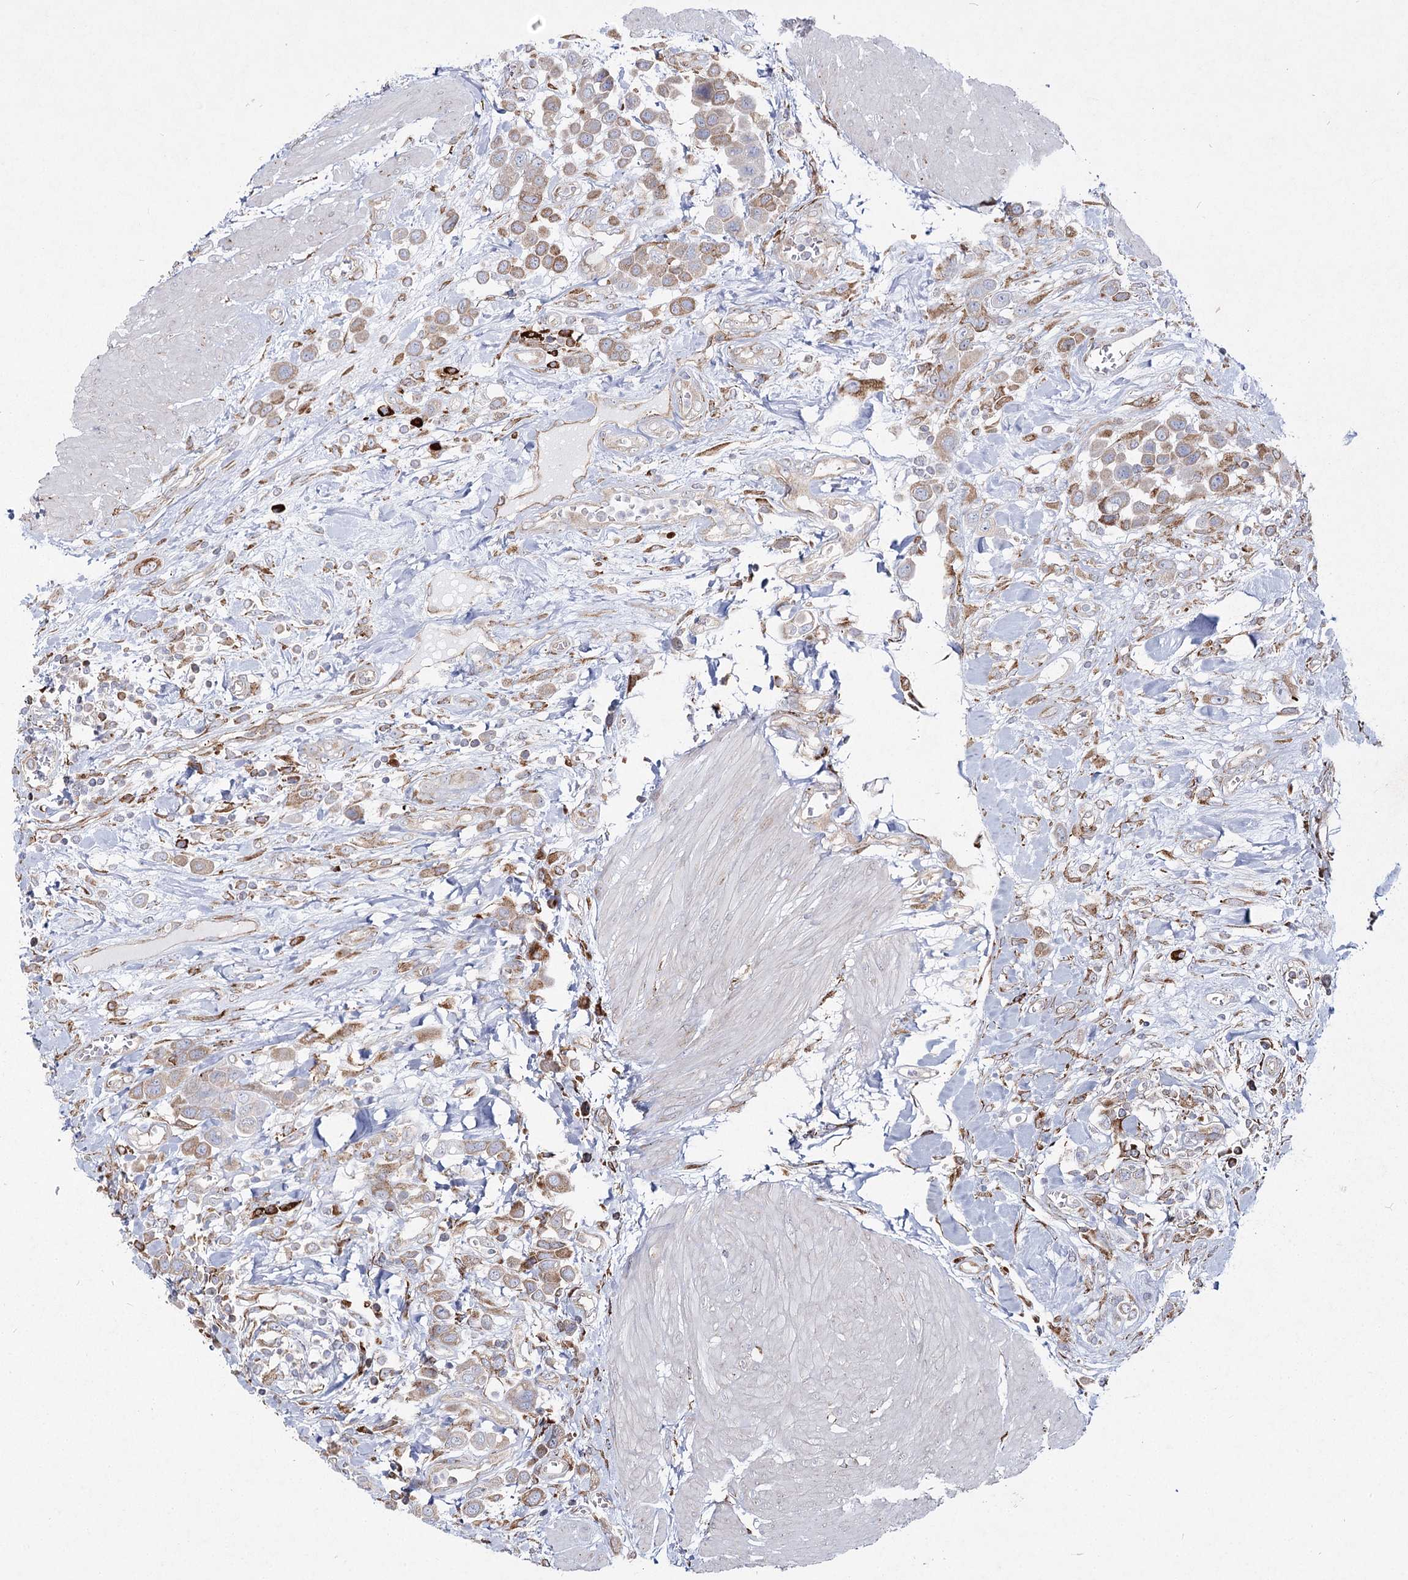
{"staining": {"intensity": "moderate", "quantity": "25%-75%", "location": "cytoplasmic/membranous"}, "tissue": "urothelial cancer", "cell_type": "Tumor cells", "image_type": "cancer", "snomed": [{"axis": "morphology", "description": "Urothelial carcinoma, High grade"}, {"axis": "topography", "description": "Urinary bladder"}], "caption": "Immunohistochemical staining of urothelial carcinoma (high-grade) reveals moderate cytoplasmic/membranous protein positivity in about 25%-75% of tumor cells. (DAB (3,3'-diaminobenzidine) = brown stain, brightfield microscopy at high magnification).", "gene": "NHLRC2", "patient": {"sex": "male", "age": 50}}